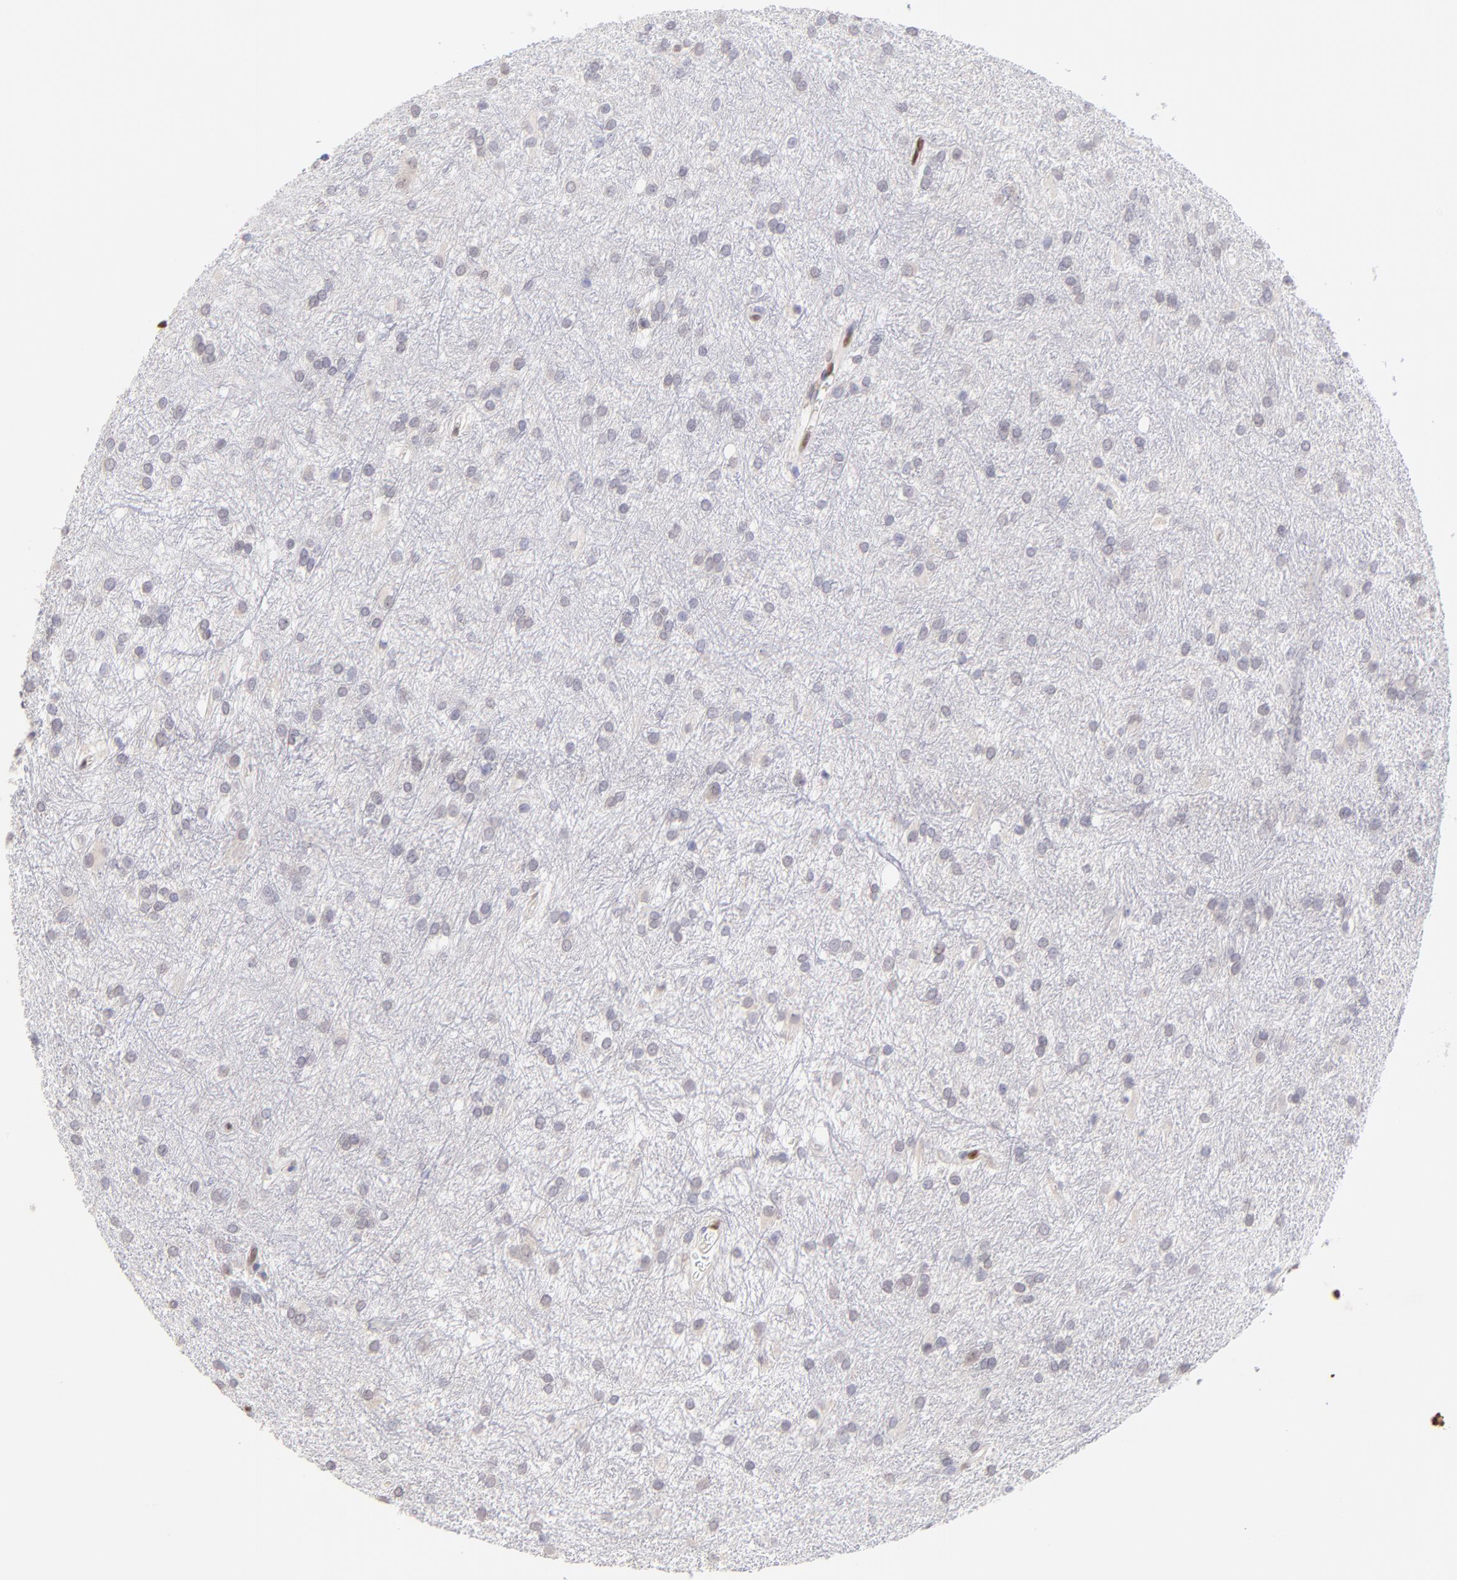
{"staining": {"intensity": "negative", "quantity": "none", "location": "none"}, "tissue": "glioma", "cell_type": "Tumor cells", "image_type": "cancer", "snomed": [{"axis": "morphology", "description": "Glioma, malignant, High grade"}, {"axis": "topography", "description": "Brain"}], "caption": "Immunohistochemistry image of neoplastic tissue: human malignant high-grade glioma stained with DAB (3,3'-diaminobenzidine) demonstrates no significant protein expression in tumor cells.", "gene": "KLF4", "patient": {"sex": "female", "age": 50}}